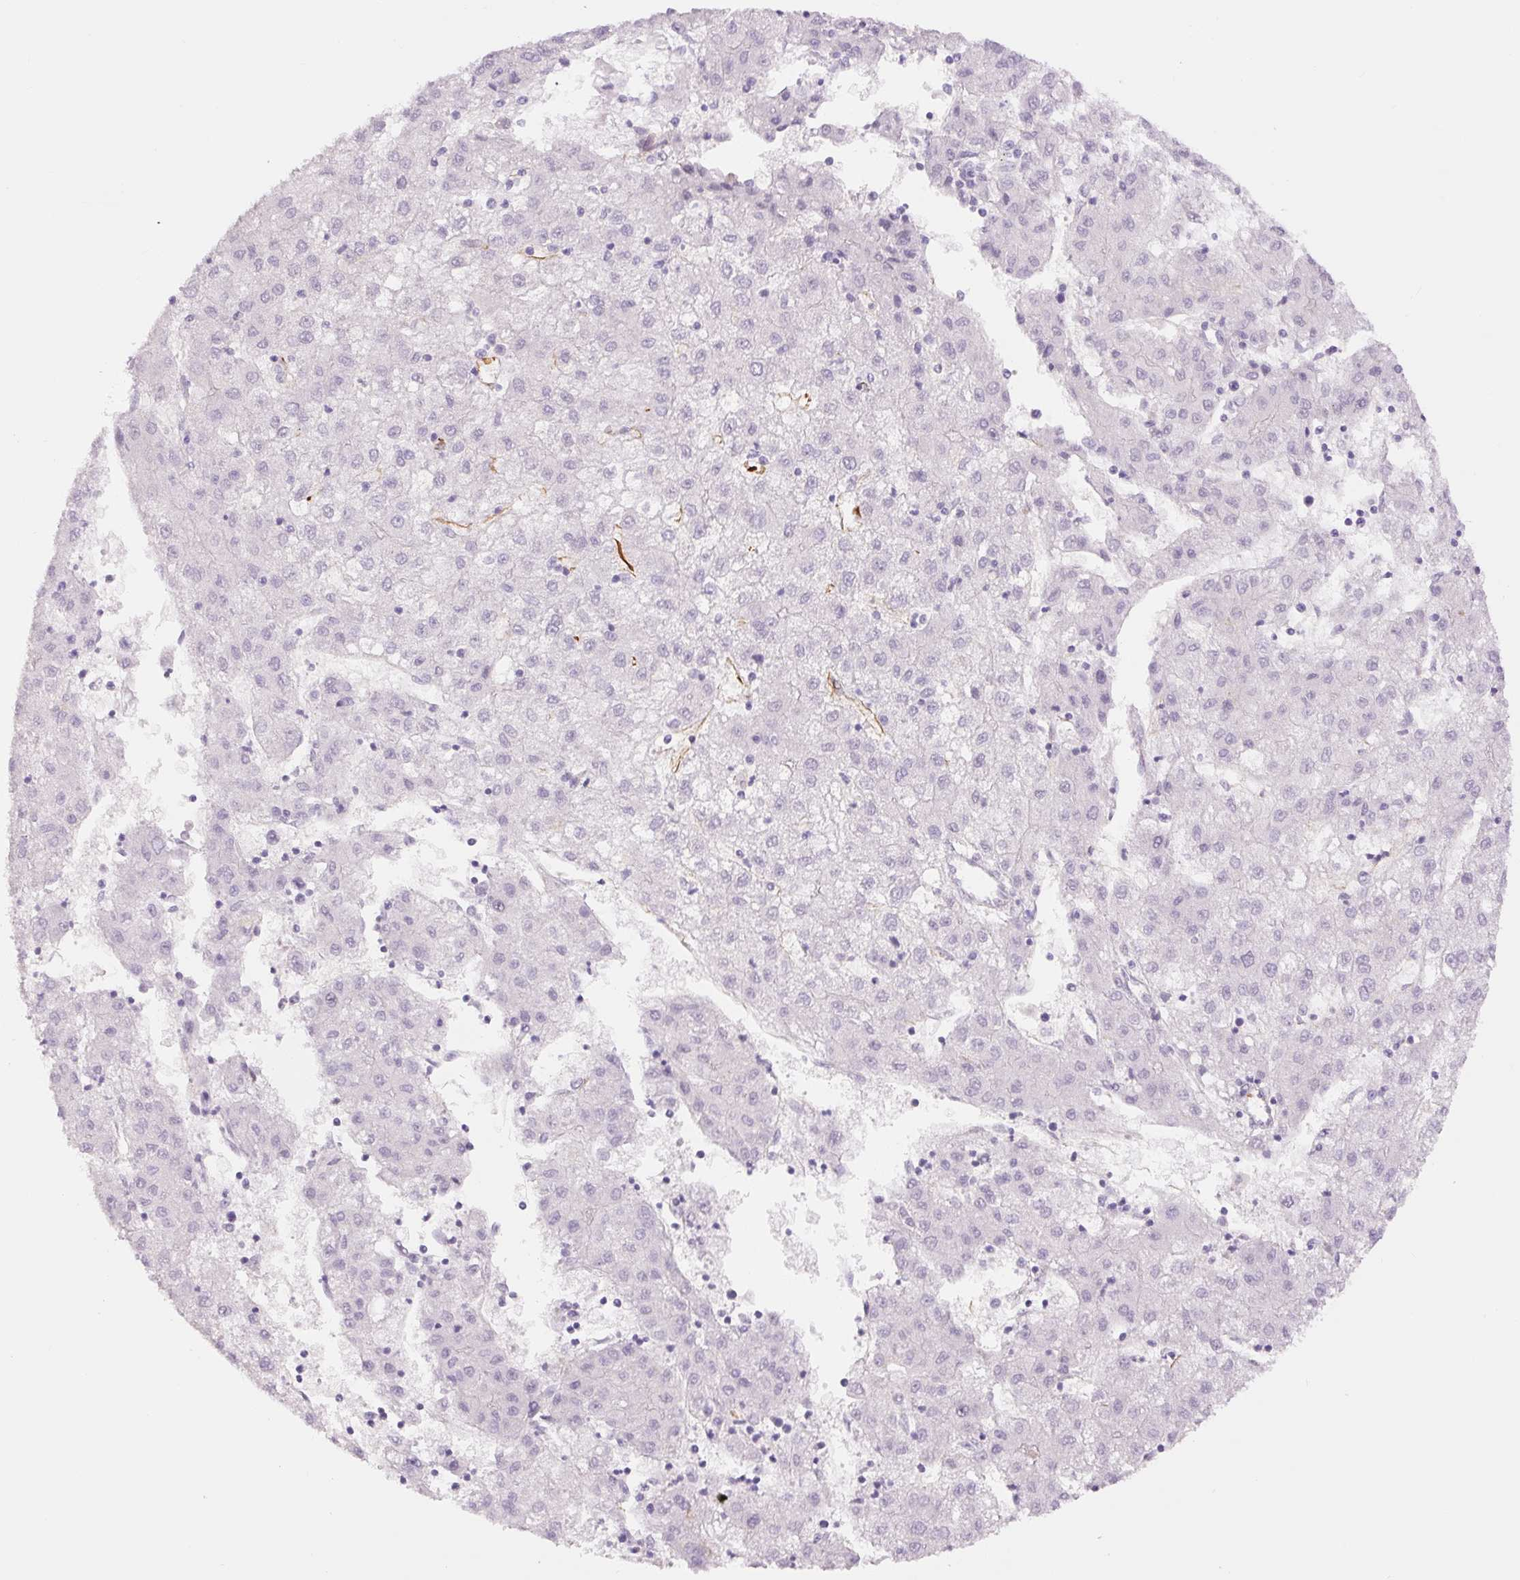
{"staining": {"intensity": "negative", "quantity": "none", "location": "none"}, "tissue": "liver cancer", "cell_type": "Tumor cells", "image_type": "cancer", "snomed": [{"axis": "morphology", "description": "Carcinoma, Hepatocellular, NOS"}, {"axis": "topography", "description": "Liver"}], "caption": "Immunohistochemical staining of hepatocellular carcinoma (liver) demonstrates no significant positivity in tumor cells.", "gene": "NES", "patient": {"sex": "male", "age": 72}}